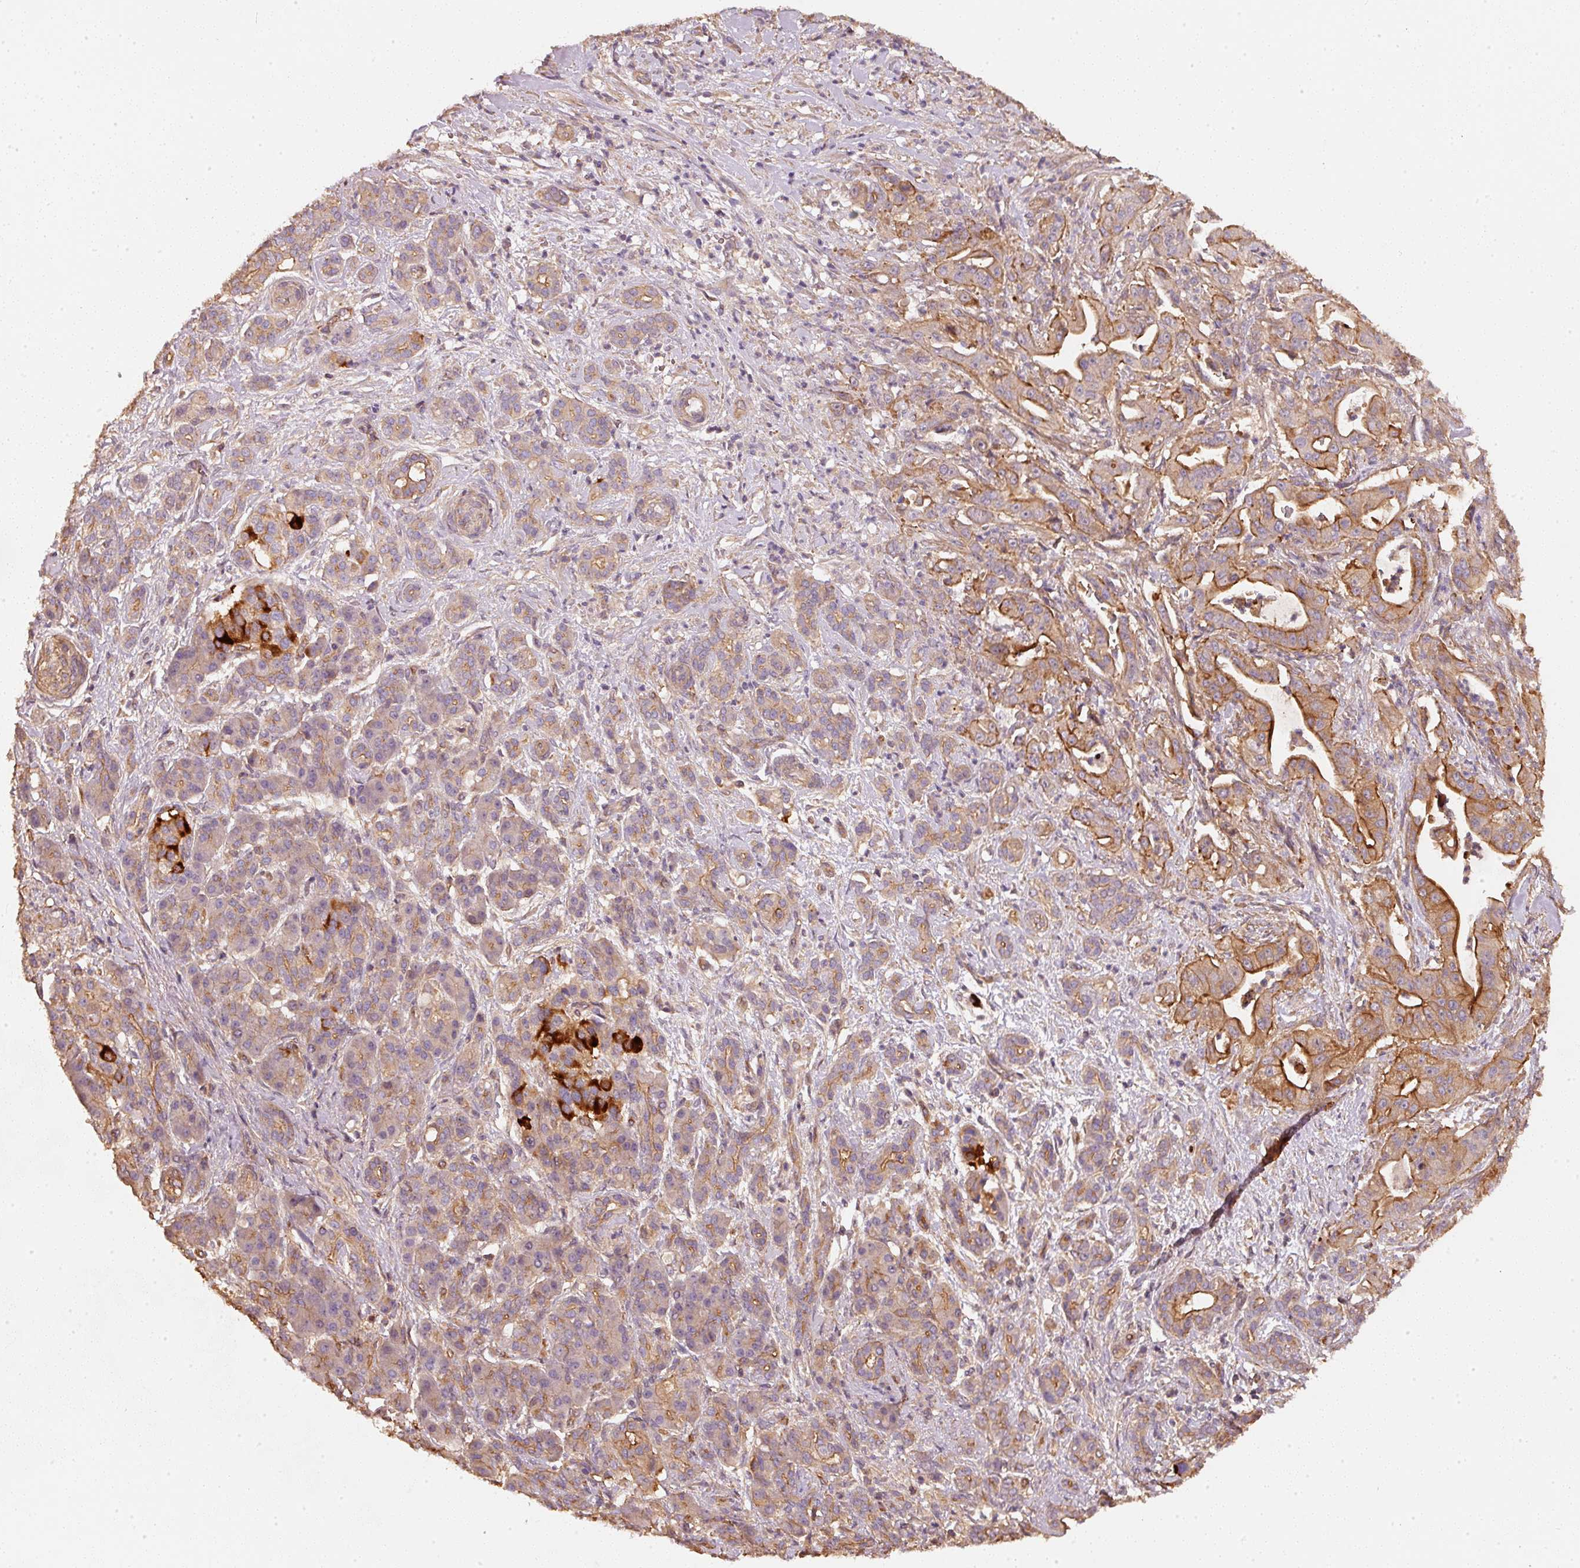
{"staining": {"intensity": "strong", "quantity": ">75%", "location": "cytoplasmic/membranous"}, "tissue": "pancreatic cancer", "cell_type": "Tumor cells", "image_type": "cancer", "snomed": [{"axis": "morphology", "description": "Adenocarcinoma, NOS"}, {"axis": "topography", "description": "Pancreas"}], "caption": "A photomicrograph showing strong cytoplasmic/membranous staining in approximately >75% of tumor cells in pancreatic adenocarcinoma, as visualized by brown immunohistochemical staining.", "gene": "CEP95", "patient": {"sex": "male", "age": 57}}